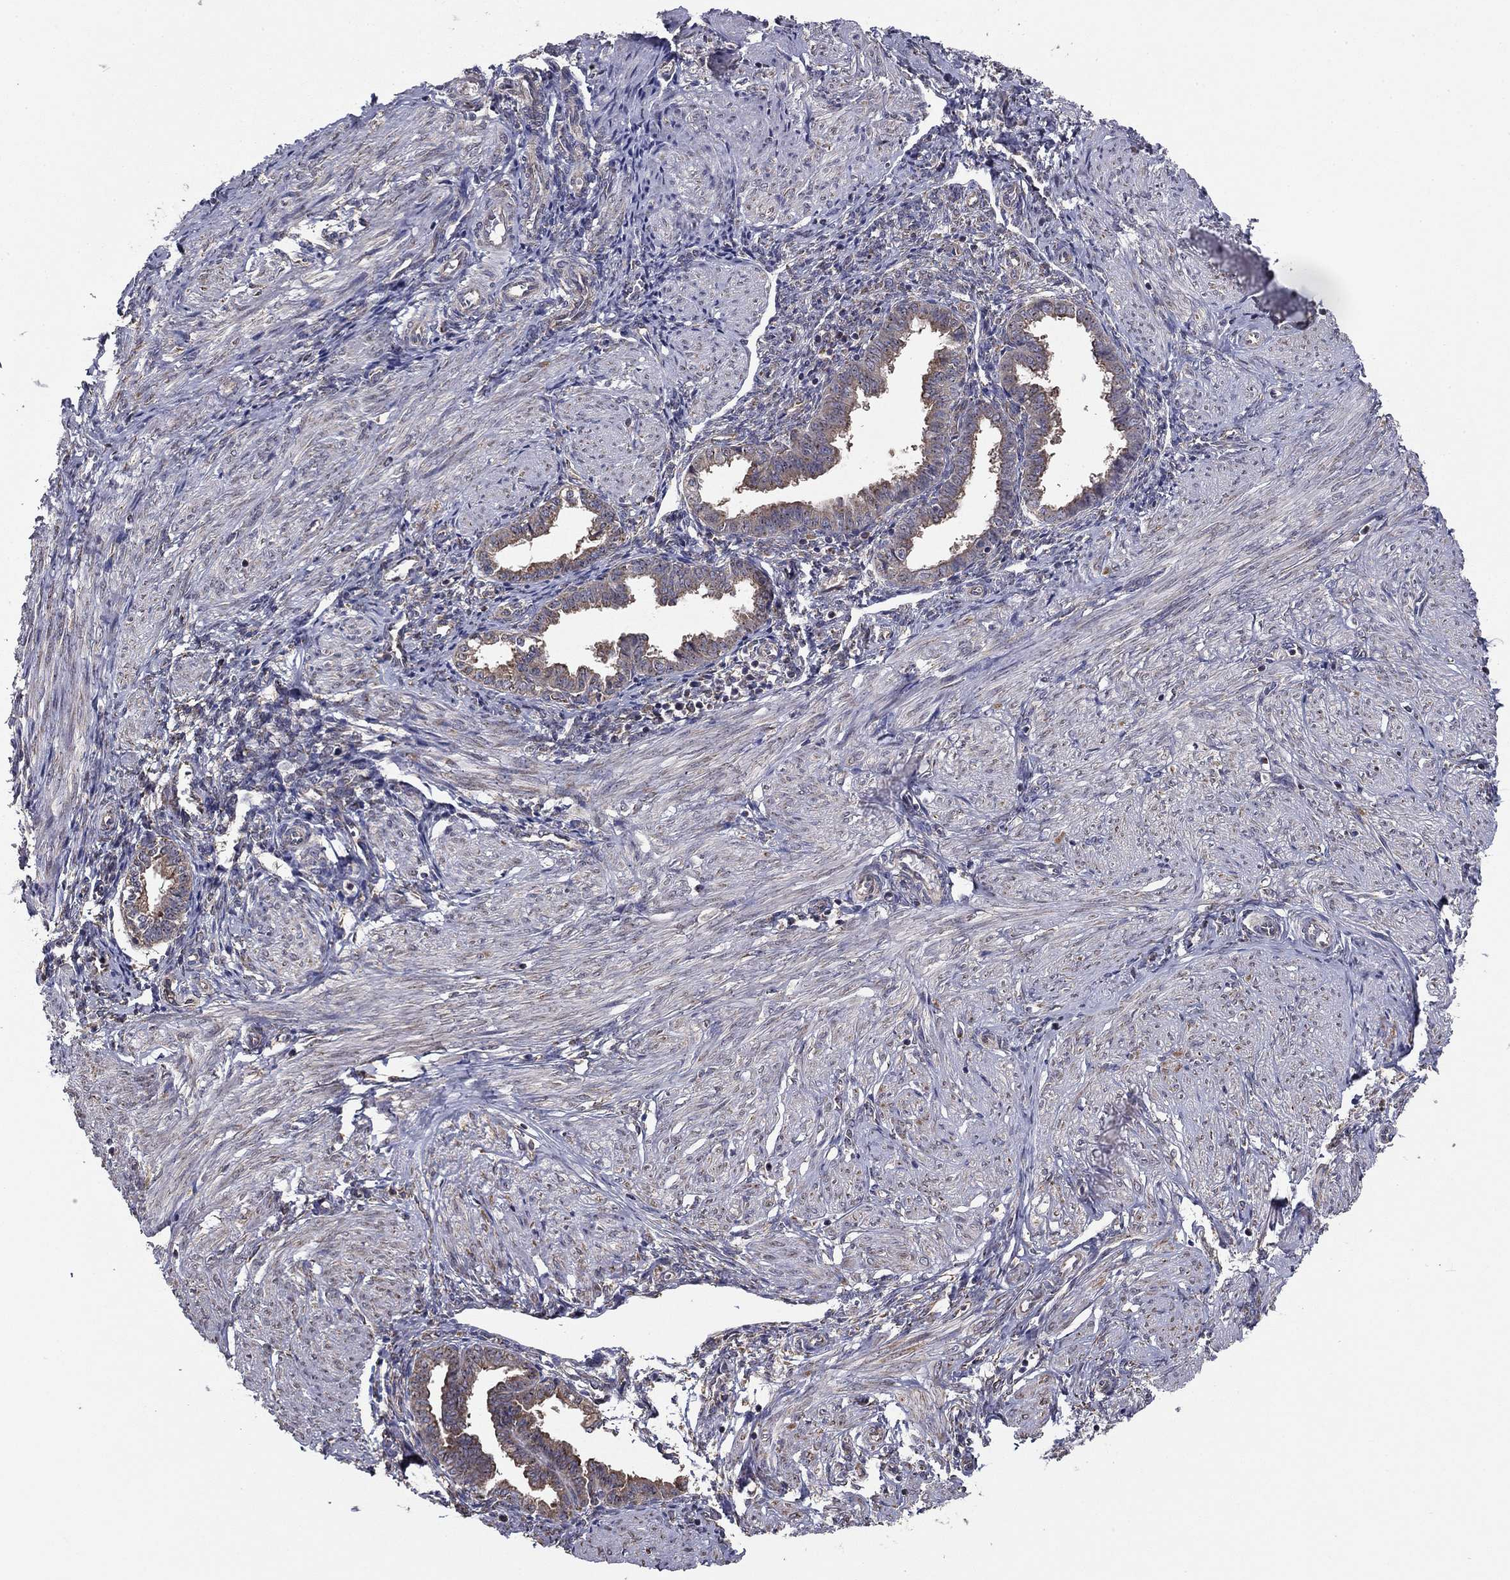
{"staining": {"intensity": "weak", "quantity": "<25%", "location": "cytoplasmic/membranous"}, "tissue": "endometrium", "cell_type": "Cells in endometrial stroma", "image_type": "normal", "snomed": [{"axis": "morphology", "description": "Normal tissue, NOS"}, {"axis": "topography", "description": "Endometrium"}], "caption": "Cells in endometrial stroma are negative for protein expression in benign human endometrium. Brightfield microscopy of immunohistochemistry stained with DAB (3,3'-diaminobenzidine) (brown) and hematoxylin (blue), captured at high magnification.", "gene": "NKIRAS1", "patient": {"sex": "female", "age": 37}}